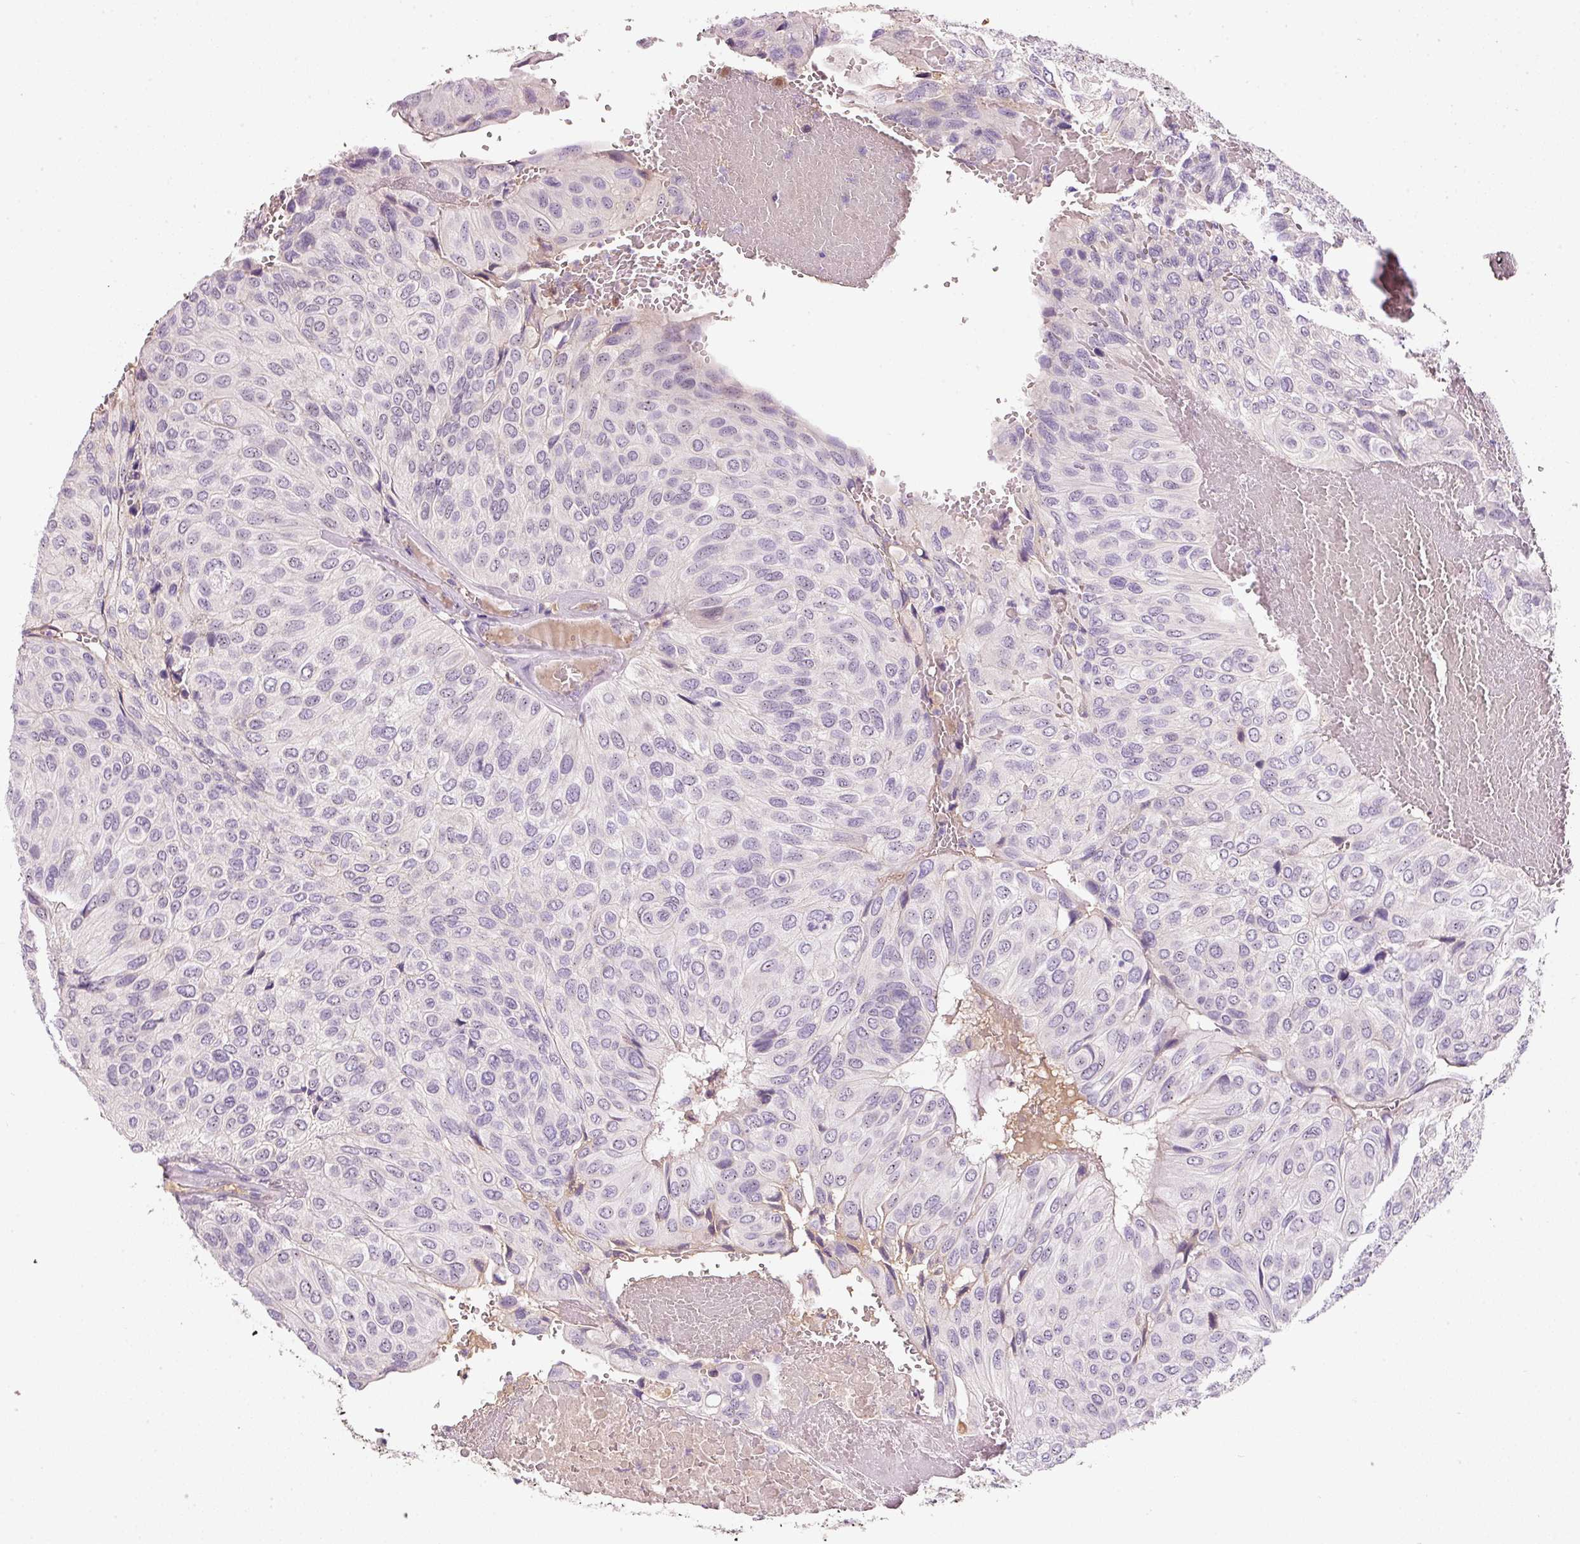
{"staining": {"intensity": "negative", "quantity": "none", "location": "none"}, "tissue": "urothelial cancer", "cell_type": "Tumor cells", "image_type": "cancer", "snomed": [{"axis": "morphology", "description": "Urothelial carcinoma, High grade"}, {"axis": "topography", "description": "Urinary bladder"}], "caption": "Immunohistochemical staining of human high-grade urothelial carcinoma reveals no significant staining in tumor cells. Brightfield microscopy of immunohistochemistry stained with DAB (brown) and hematoxylin (blue), captured at high magnification.", "gene": "TMEM37", "patient": {"sex": "male", "age": 66}}